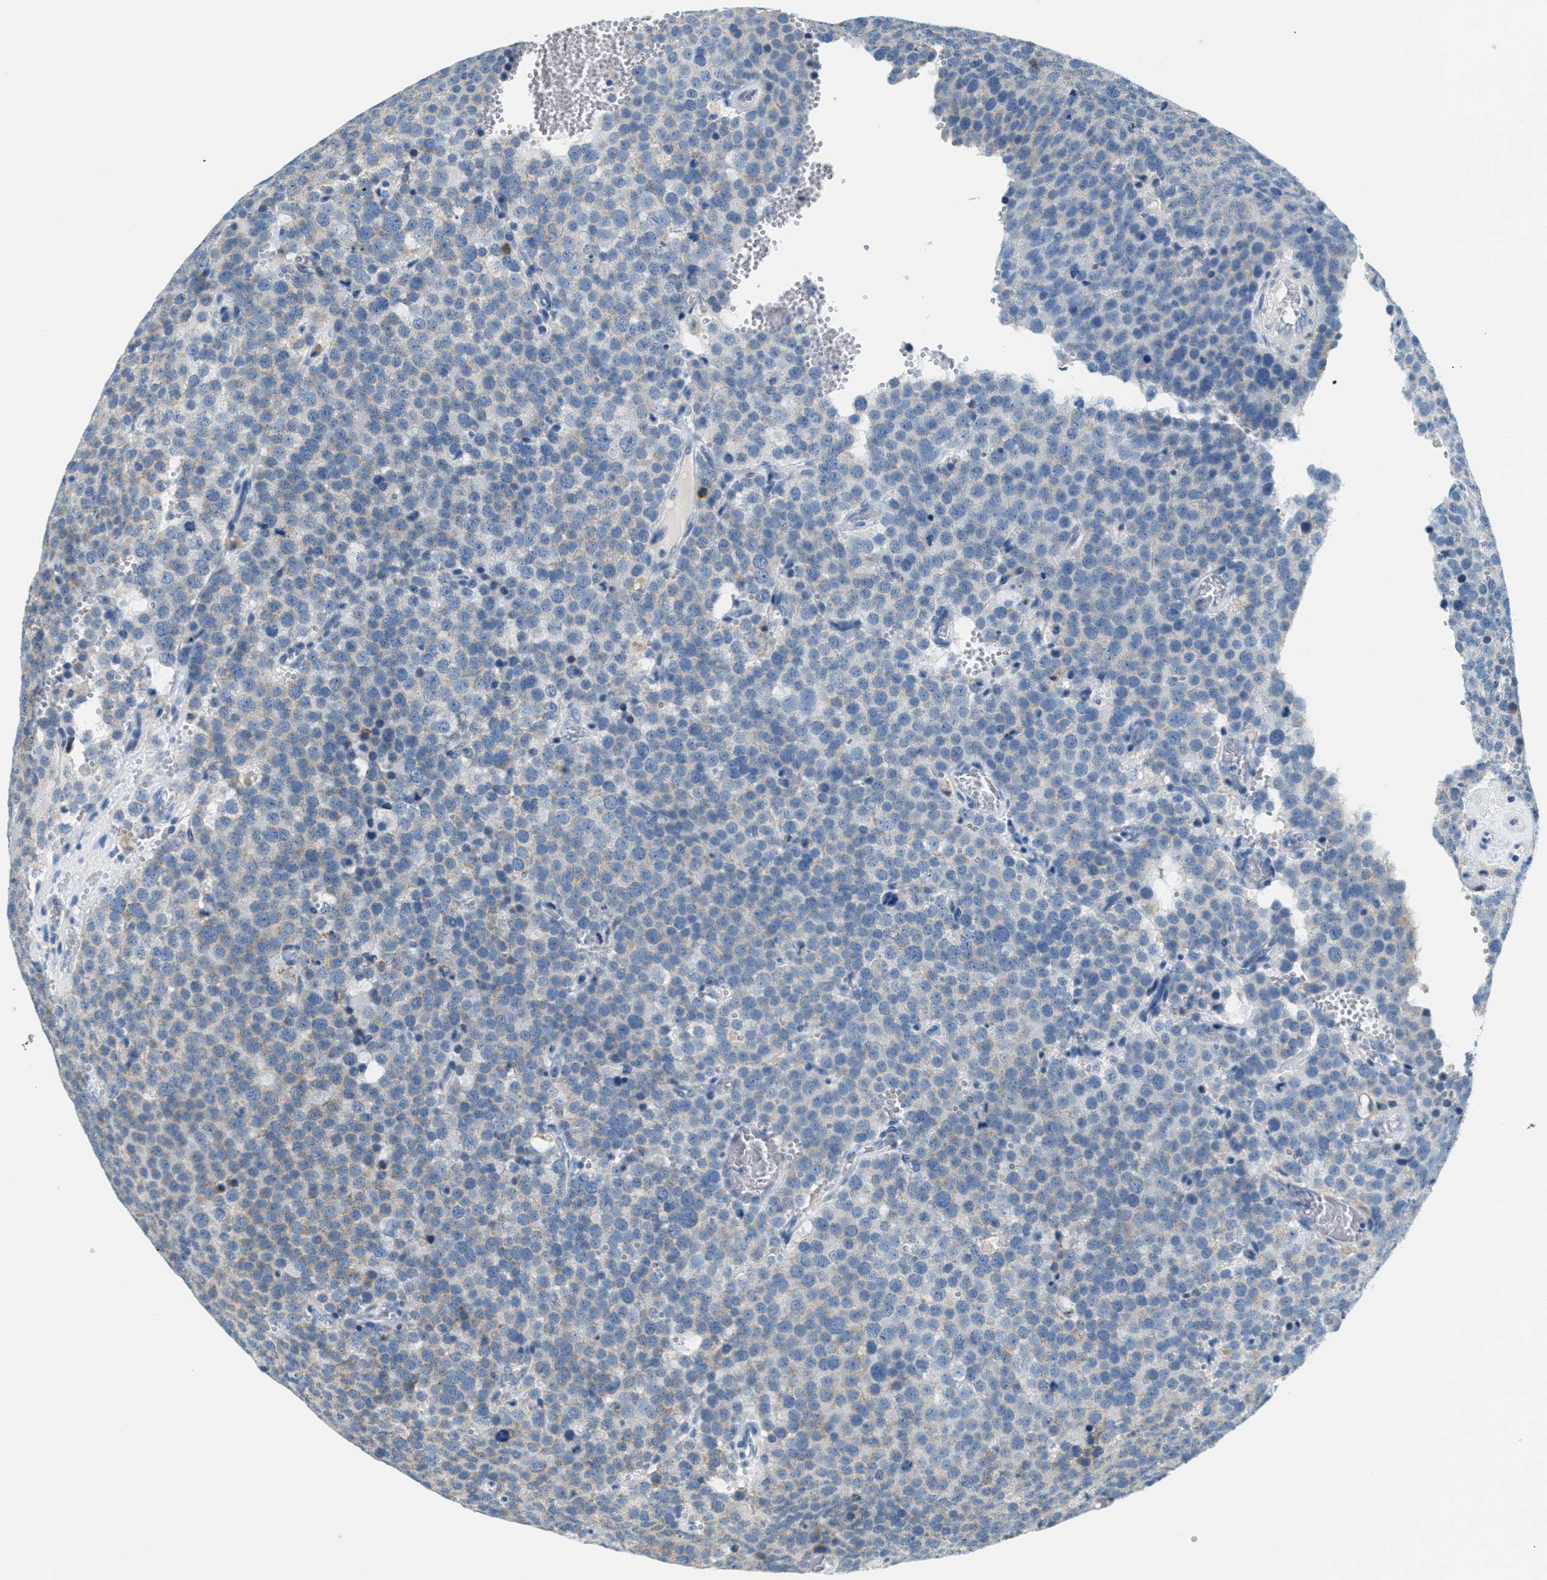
{"staining": {"intensity": "negative", "quantity": "none", "location": "none"}, "tissue": "testis cancer", "cell_type": "Tumor cells", "image_type": "cancer", "snomed": [{"axis": "morphology", "description": "Normal tissue, NOS"}, {"axis": "morphology", "description": "Seminoma, NOS"}, {"axis": "topography", "description": "Testis"}], "caption": "Protein analysis of seminoma (testis) reveals no significant staining in tumor cells.", "gene": "CA4", "patient": {"sex": "male", "age": 71}}